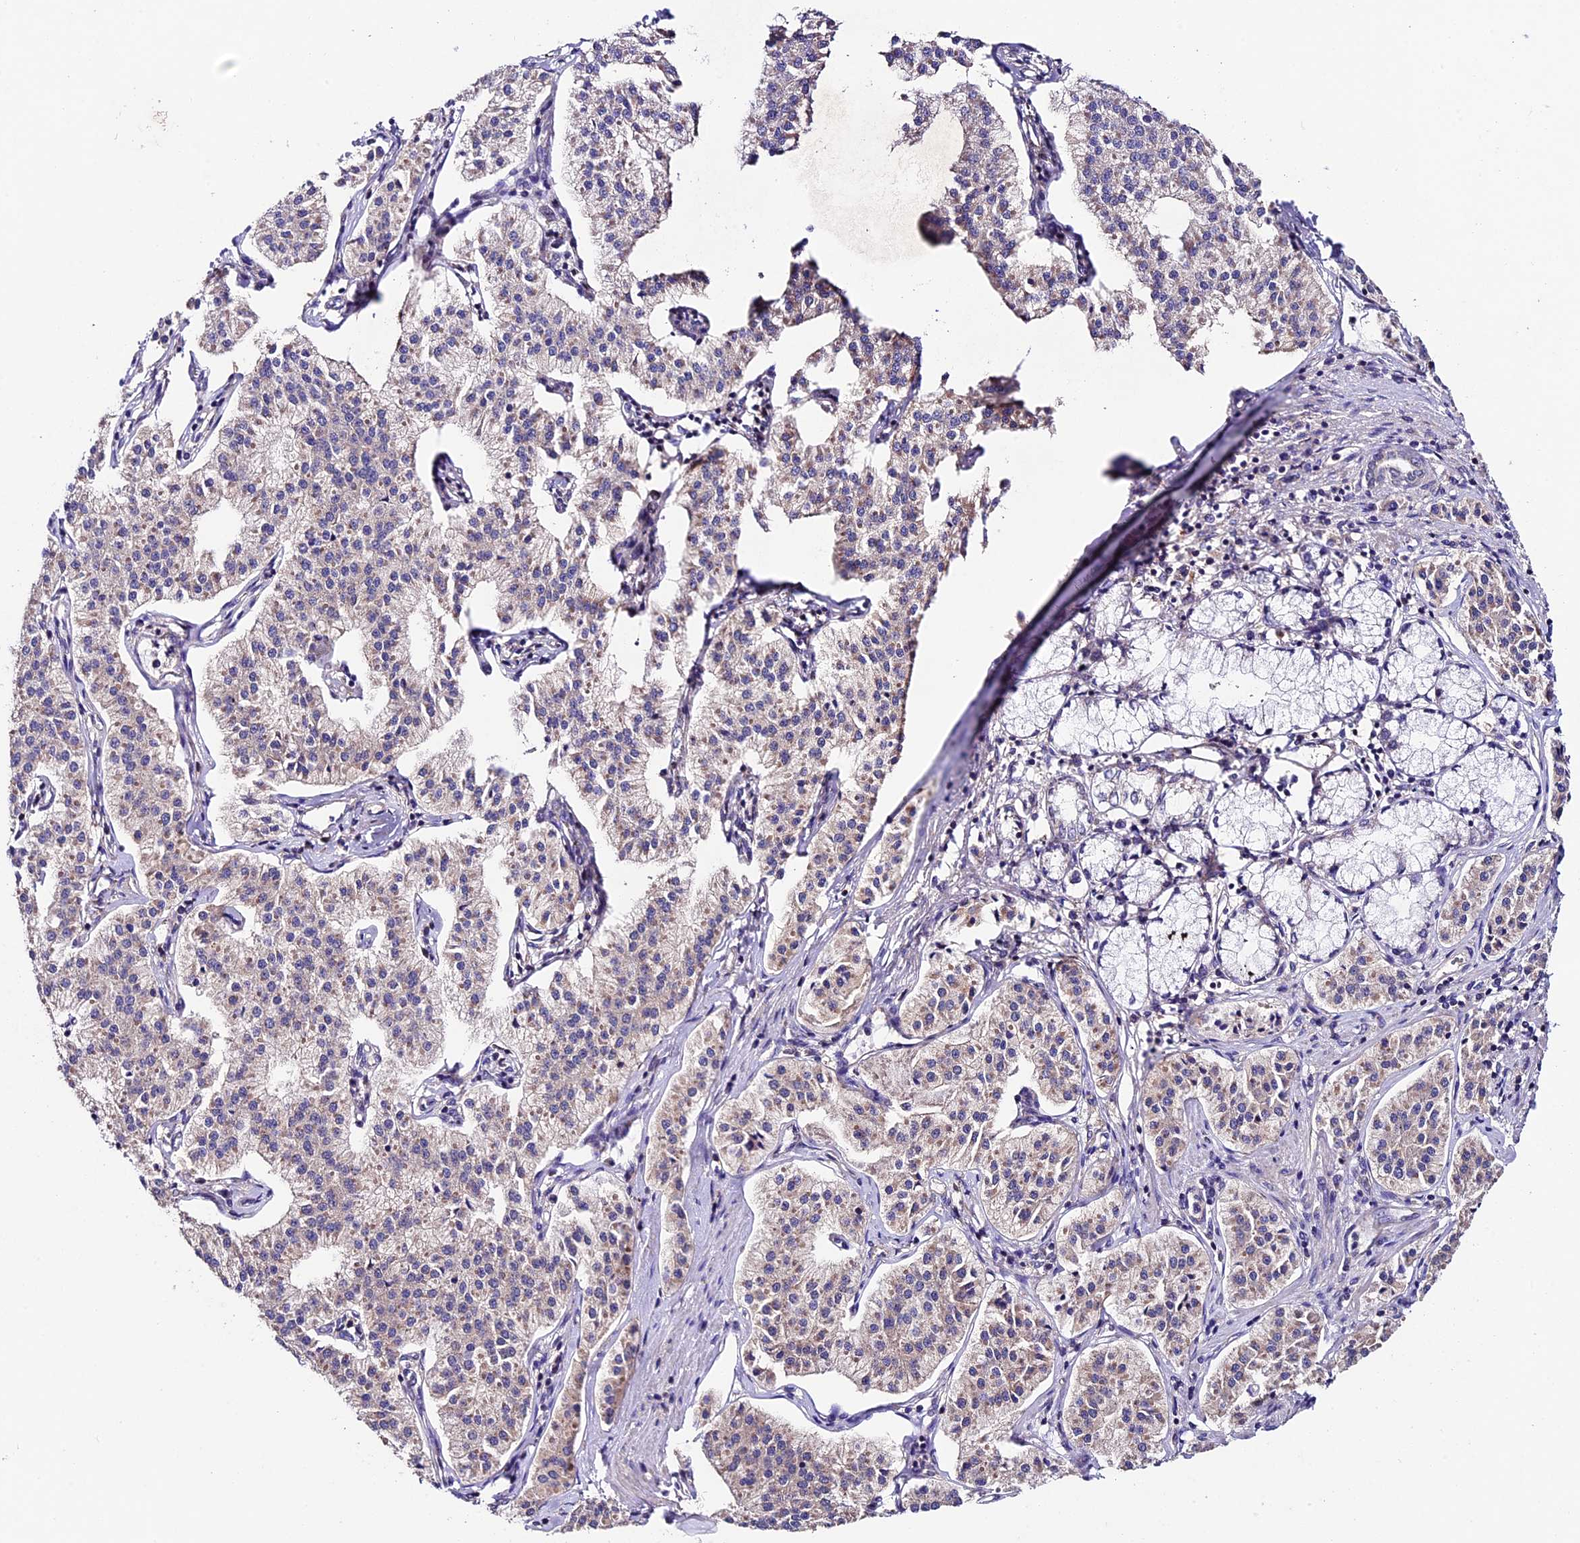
{"staining": {"intensity": "weak", "quantity": "<25%", "location": "cytoplasmic/membranous"}, "tissue": "pancreatic cancer", "cell_type": "Tumor cells", "image_type": "cancer", "snomed": [{"axis": "morphology", "description": "Adenocarcinoma, NOS"}, {"axis": "topography", "description": "Pancreas"}], "caption": "Immunohistochemistry image of human adenocarcinoma (pancreatic) stained for a protein (brown), which shows no positivity in tumor cells. Brightfield microscopy of immunohistochemistry (IHC) stained with DAB (3,3'-diaminobenzidine) (brown) and hematoxylin (blue), captured at high magnification.", "gene": "SBNO2", "patient": {"sex": "female", "age": 50}}